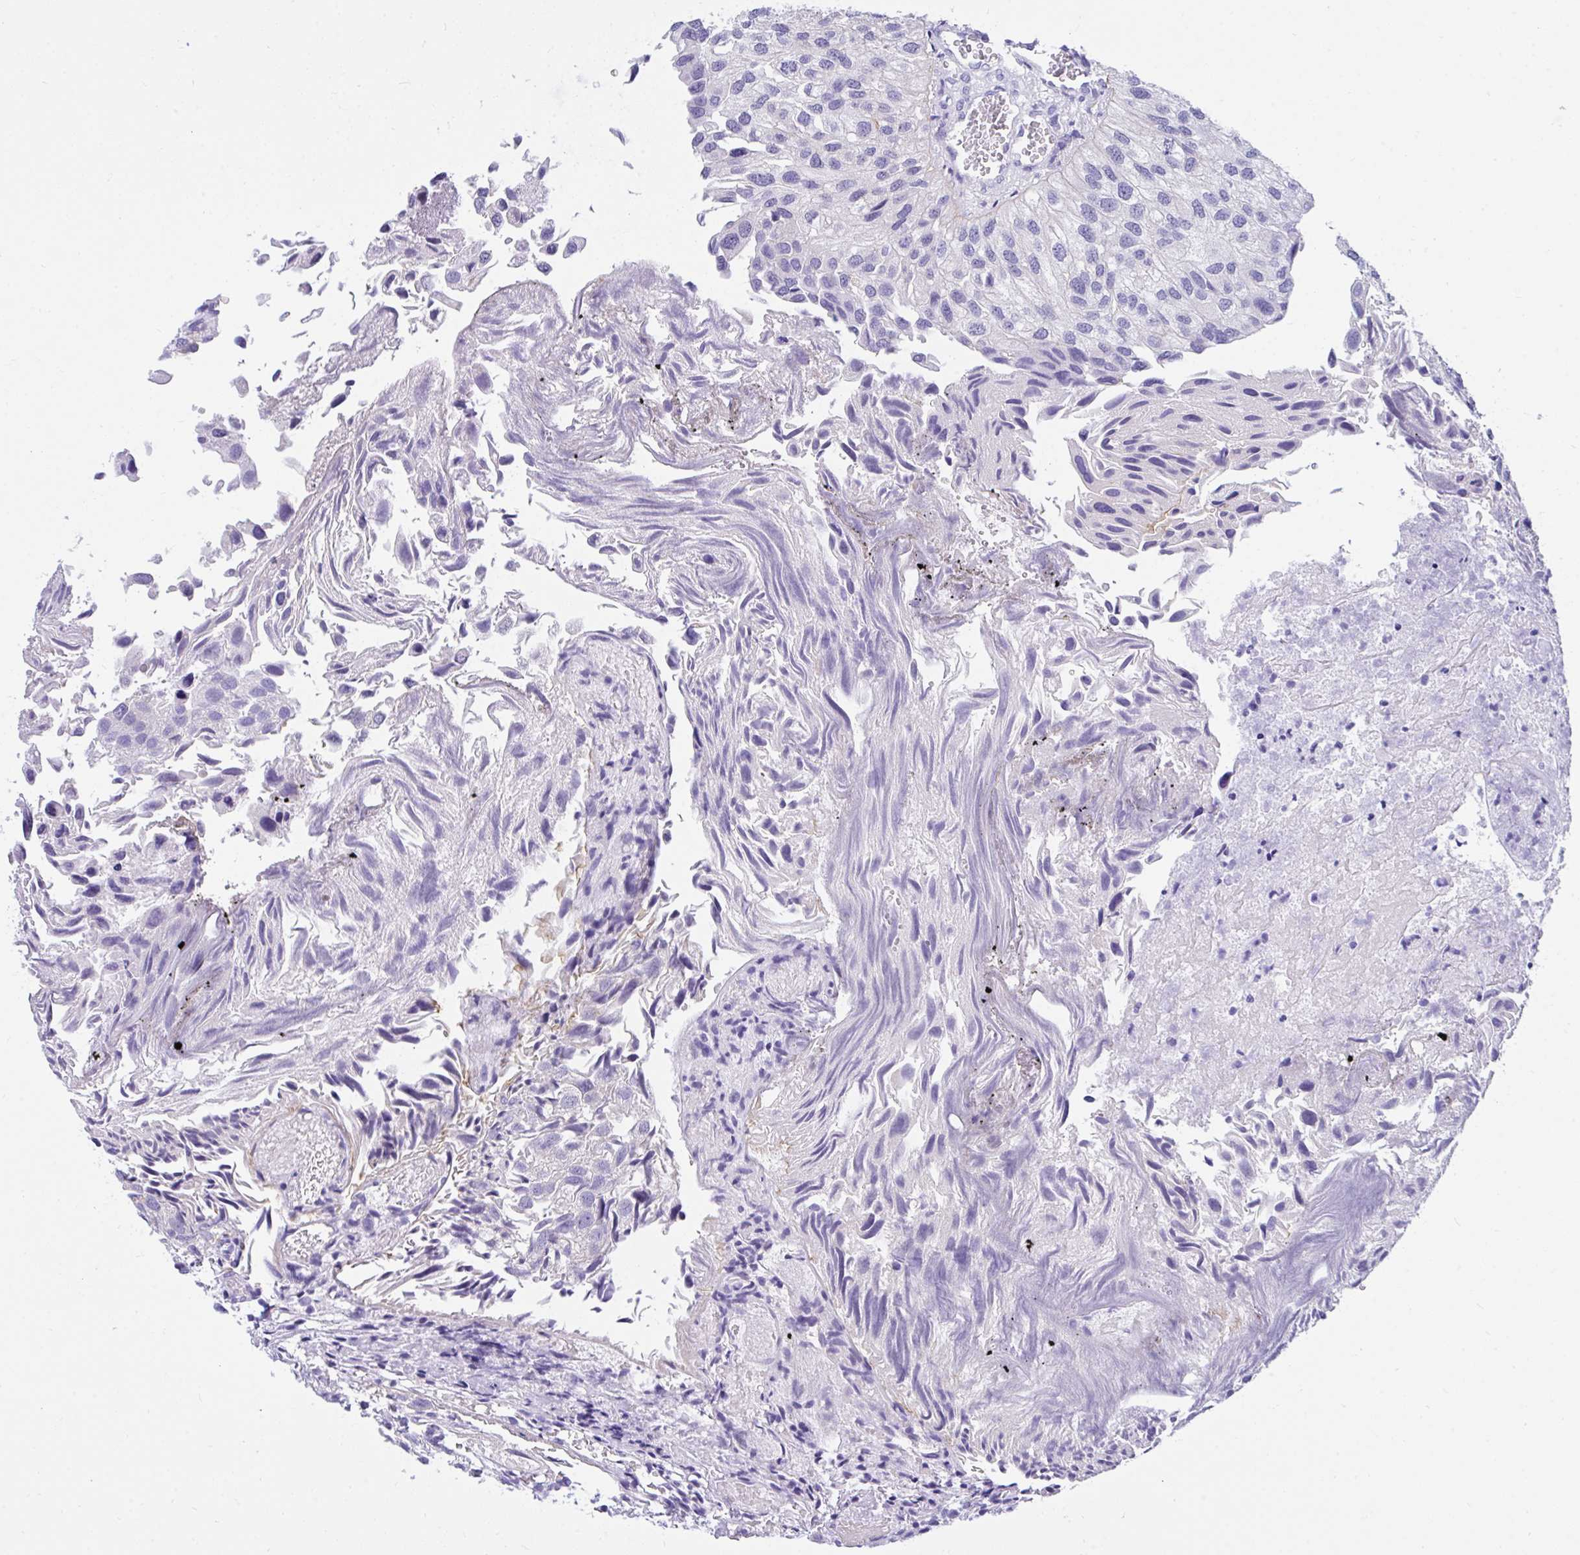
{"staining": {"intensity": "negative", "quantity": "none", "location": "none"}, "tissue": "urothelial cancer", "cell_type": "Tumor cells", "image_type": "cancer", "snomed": [{"axis": "morphology", "description": "Urothelial carcinoma, Low grade"}, {"axis": "topography", "description": "Urinary bladder"}], "caption": "Immunohistochemical staining of human urothelial carcinoma (low-grade) reveals no significant staining in tumor cells.", "gene": "TLN2", "patient": {"sex": "female", "age": 89}}